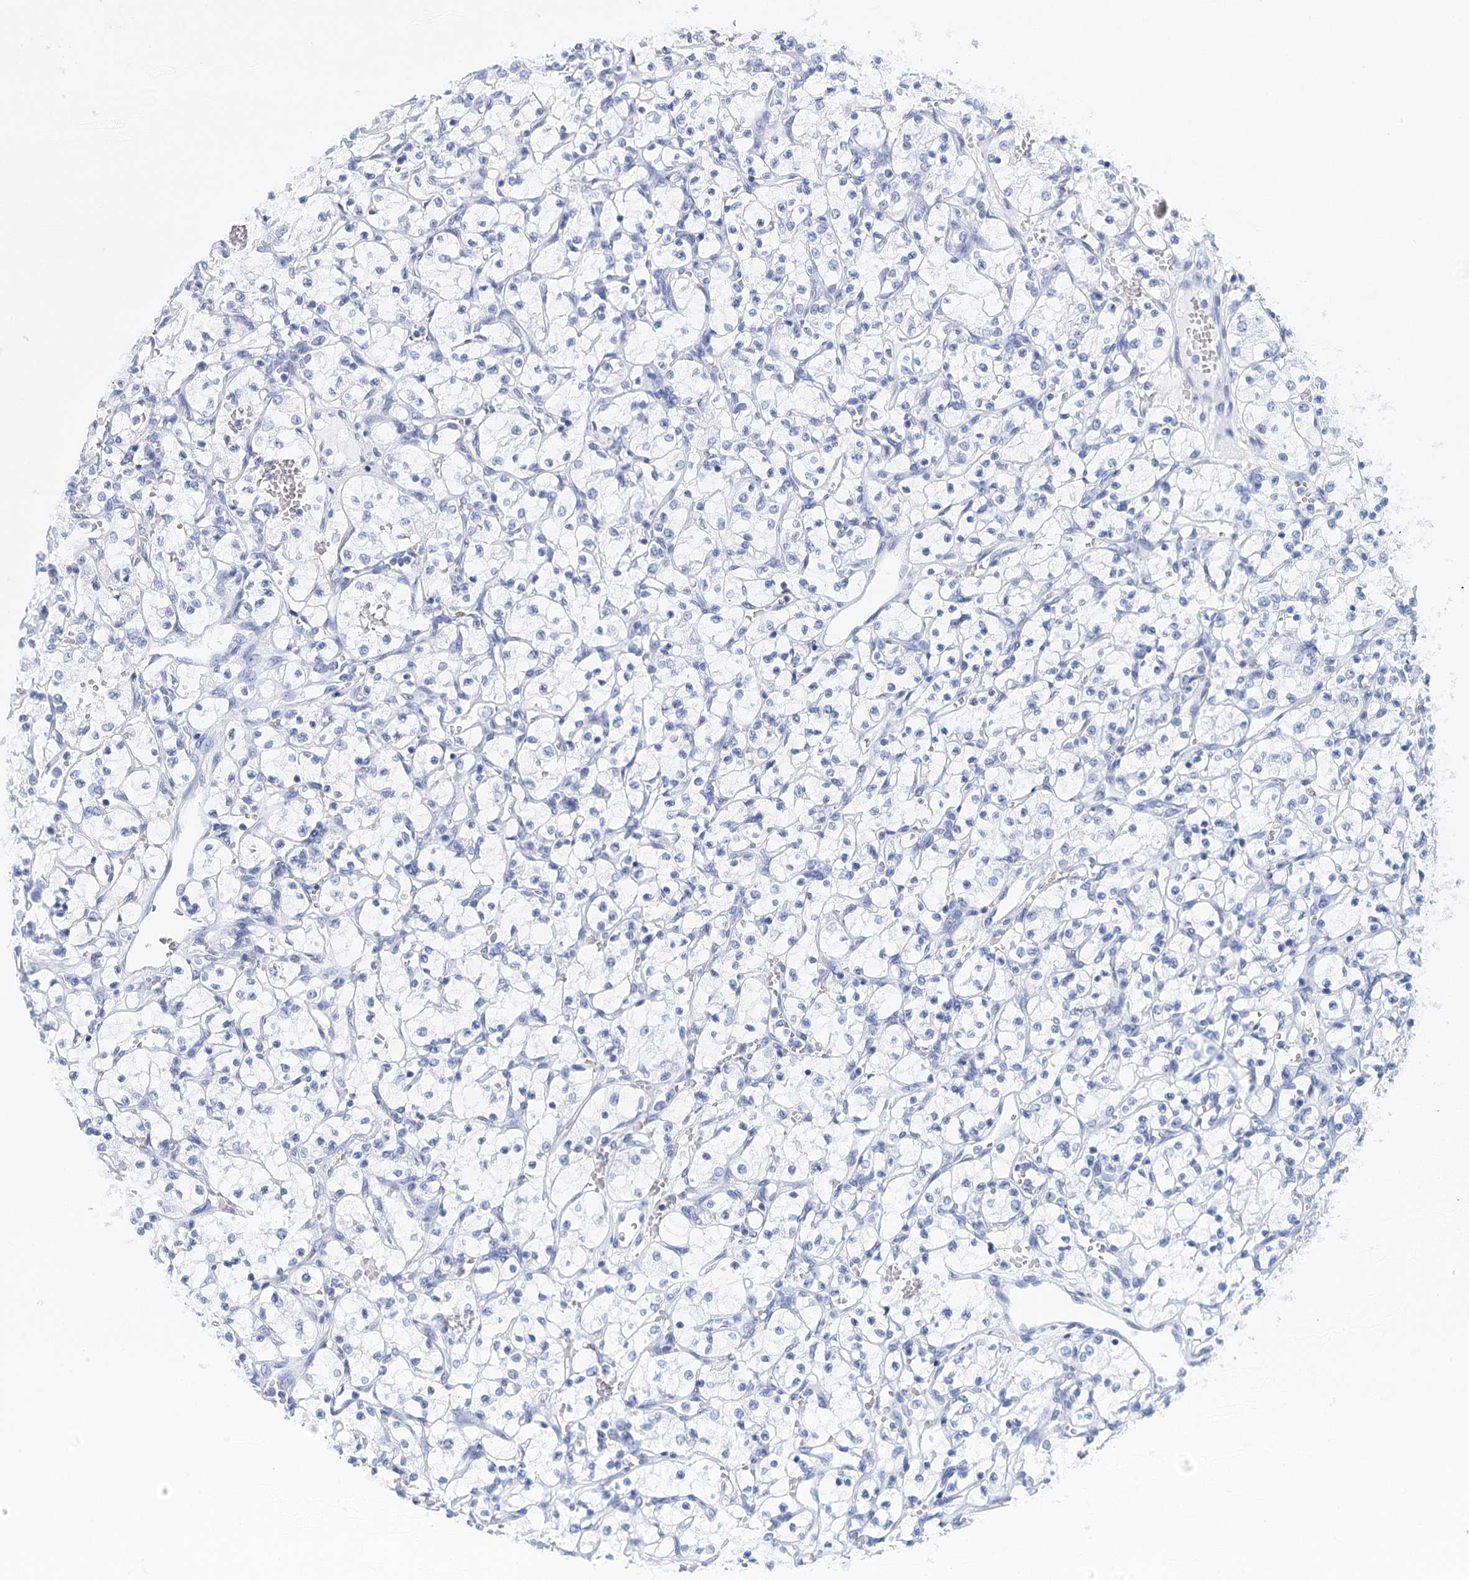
{"staining": {"intensity": "negative", "quantity": "none", "location": "none"}, "tissue": "renal cancer", "cell_type": "Tumor cells", "image_type": "cancer", "snomed": [{"axis": "morphology", "description": "Adenocarcinoma, NOS"}, {"axis": "topography", "description": "Kidney"}], "caption": "Immunohistochemistry micrograph of renal adenocarcinoma stained for a protein (brown), which shows no staining in tumor cells.", "gene": "TEX12", "patient": {"sex": "female", "age": 69}}